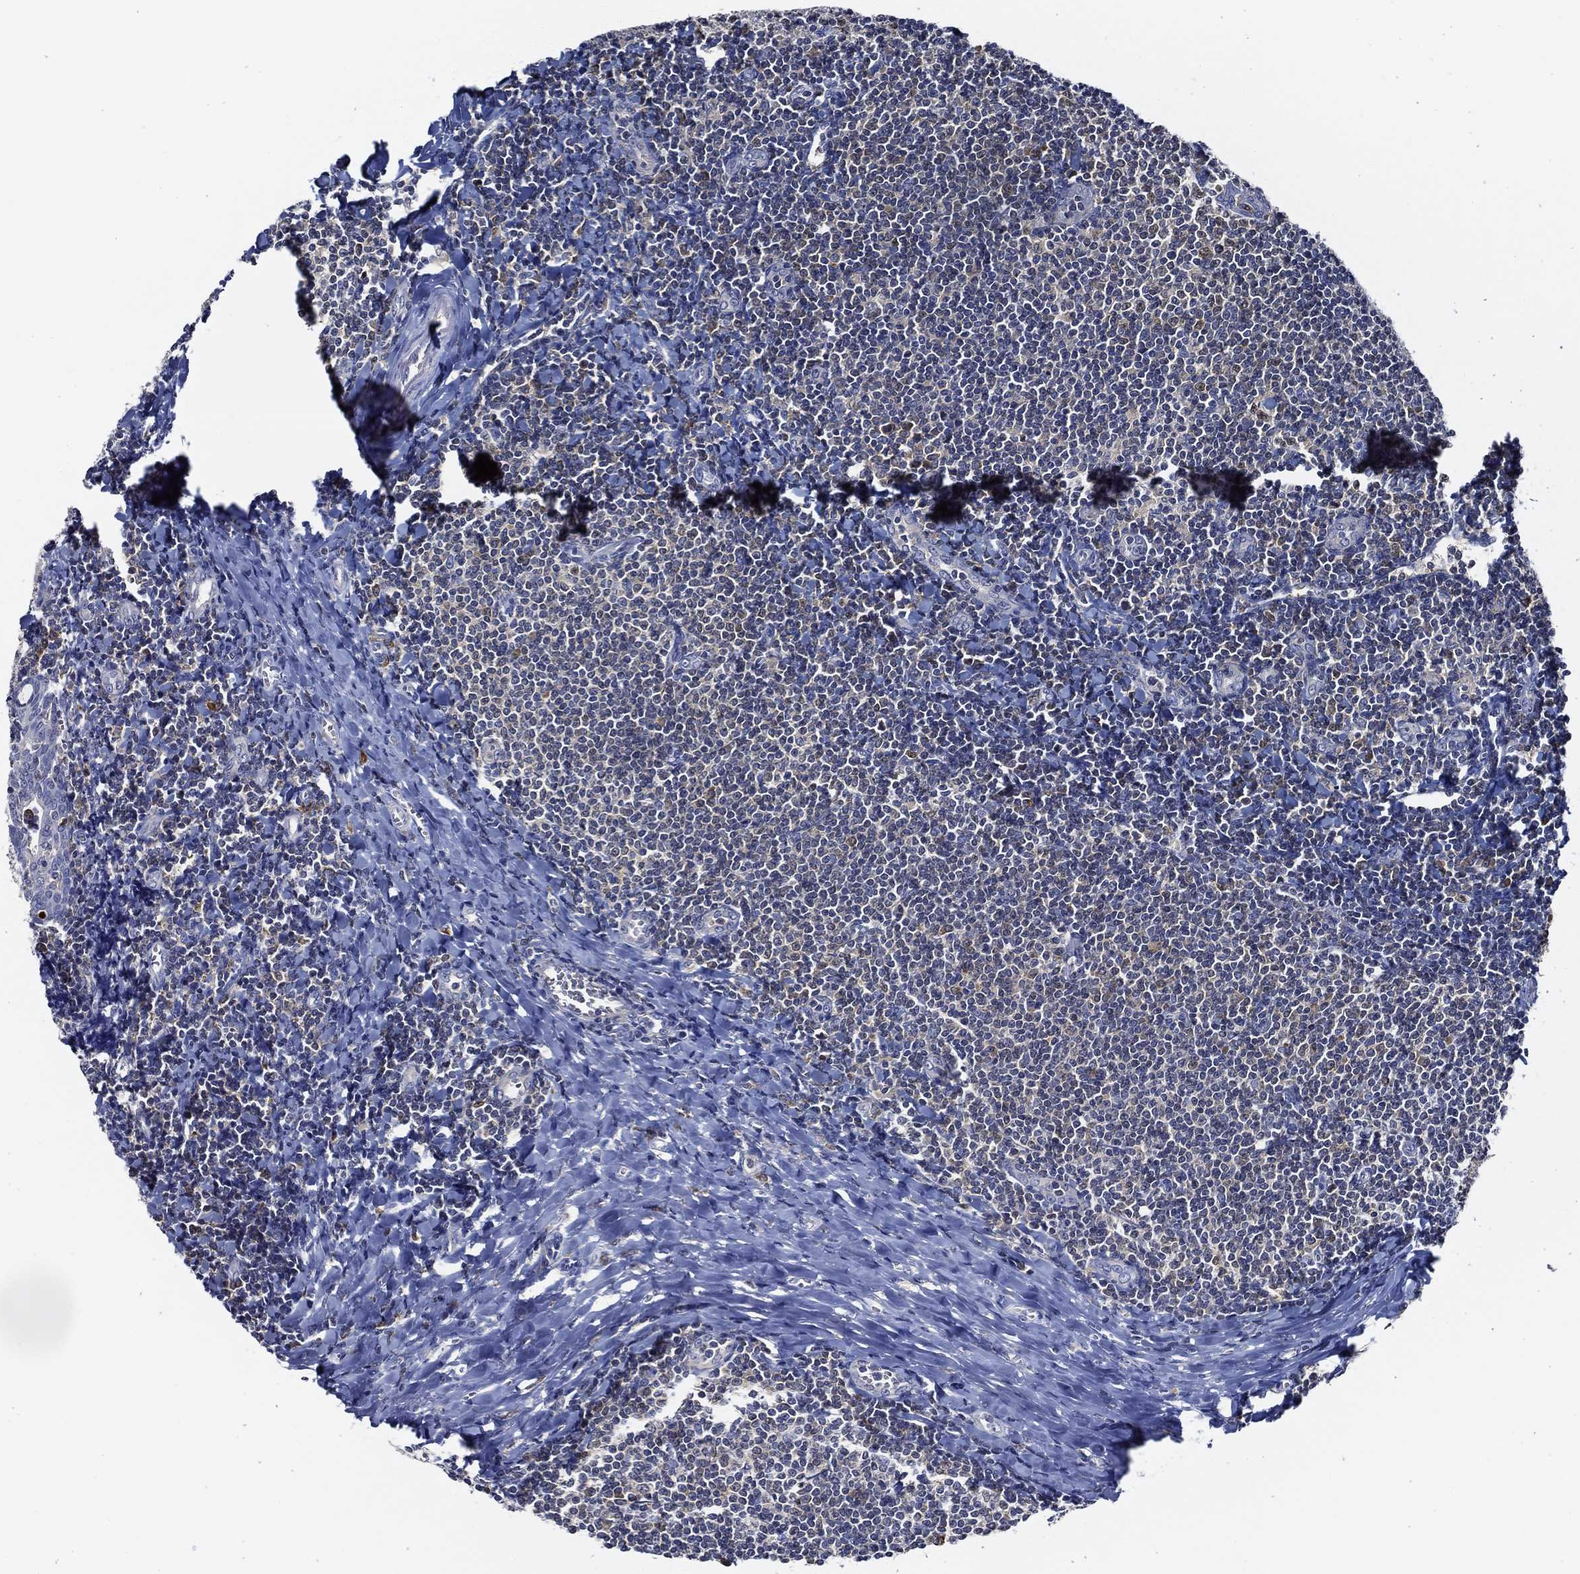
{"staining": {"intensity": "negative", "quantity": "none", "location": "none"}, "tissue": "tonsil", "cell_type": "Germinal center cells", "image_type": "normal", "snomed": [{"axis": "morphology", "description": "Normal tissue, NOS"}, {"axis": "topography", "description": "Tonsil"}], "caption": "Immunohistochemistry image of normal human tonsil stained for a protein (brown), which exhibits no positivity in germinal center cells. The staining is performed using DAB (3,3'-diaminobenzidine) brown chromogen with nuclei counter-stained in using hematoxylin.", "gene": "POU2F2", "patient": {"sex": "female", "age": 12}}